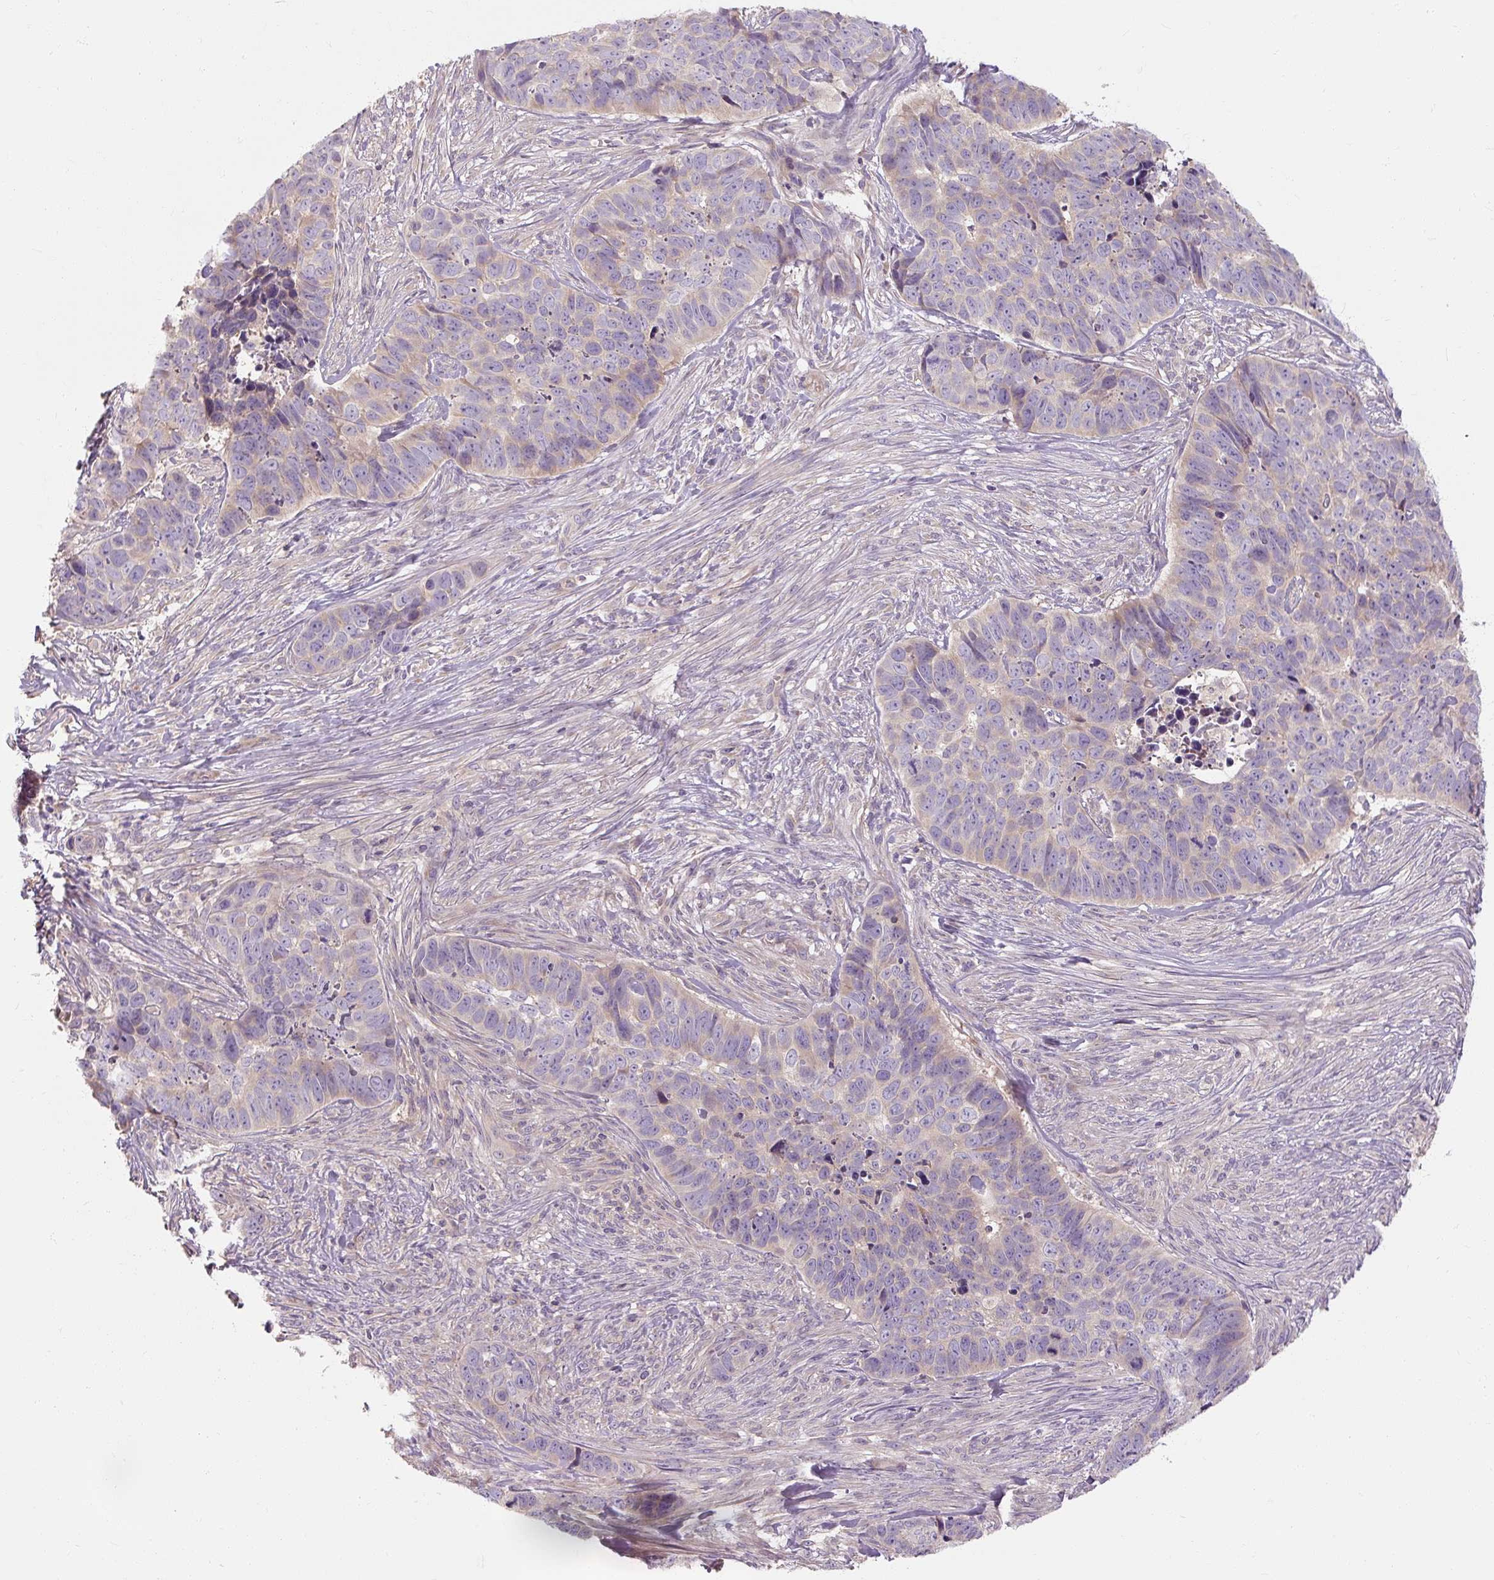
{"staining": {"intensity": "negative", "quantity": "none", "location": "none"}, "tissue": "skin cancer", "cell_type": "Tumor cells", "image_type": "cancer", "snomed": [{"axis": "morphology", "description": "Basal cell carcinoma"}, {"axis": "topography", "description": "Skin"}], "caption": "Tumor cells show no significant protein positivity in basal cell carcinoma (skin).", "gene": "RB1CC1", "patient": {"sex": "female", "age": 82}}